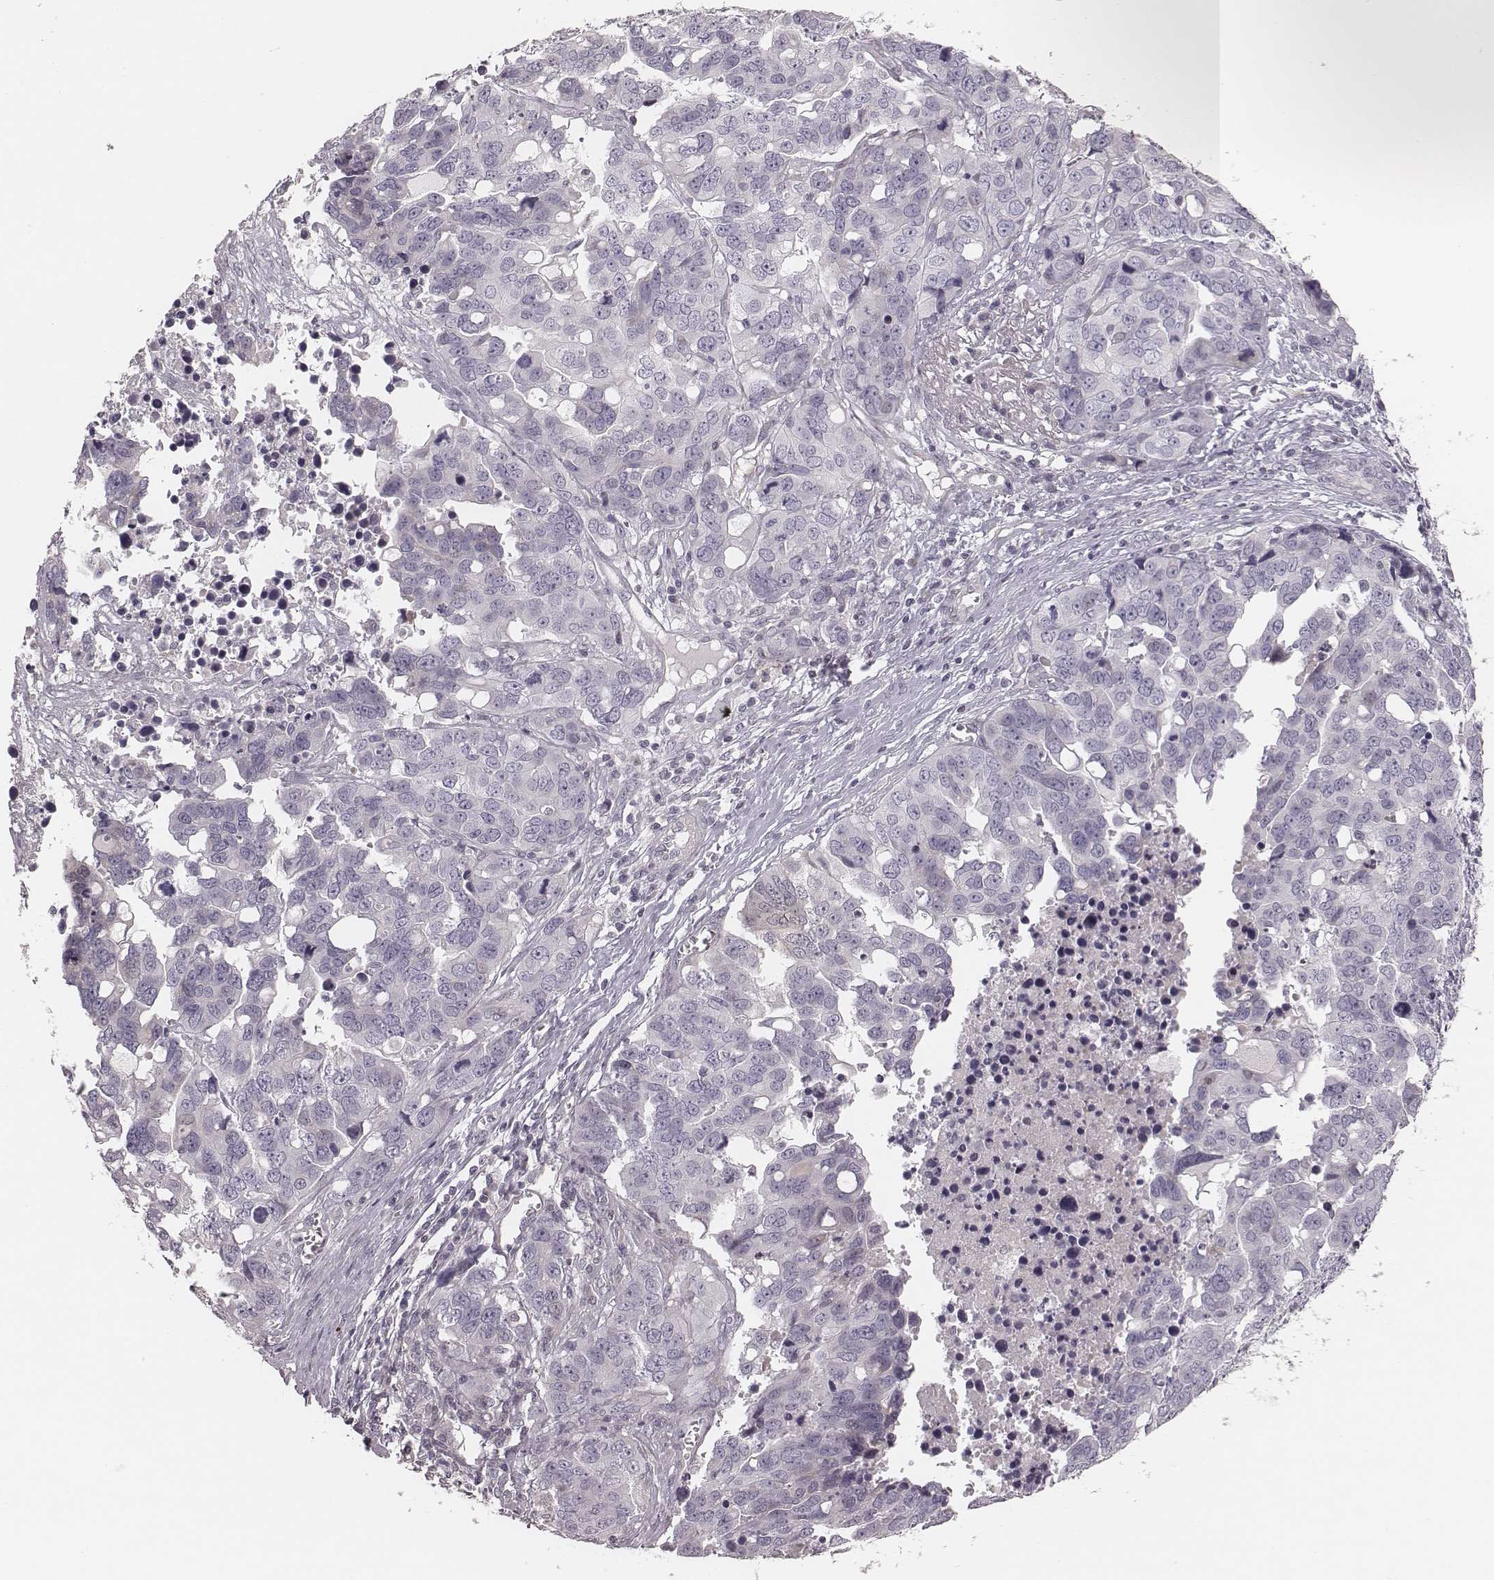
{"staining": {"intensity": "negative", "quantity": "none", "location": "none"}, "tissue": "ovarian cancer", "cell_type": "Tumor cells", "image_type": "cancer", "snomed": [{"axis": "morphology", "description": "Carcinoma, endometroid"}, {"axis": "topography", "description": "Ovary"}], "caption": "Tumor cells show no significant positivity in ovarian endometroid carcinoma.", "gene": "S100Z", "patient": {"sex": "female", "age": 78}}